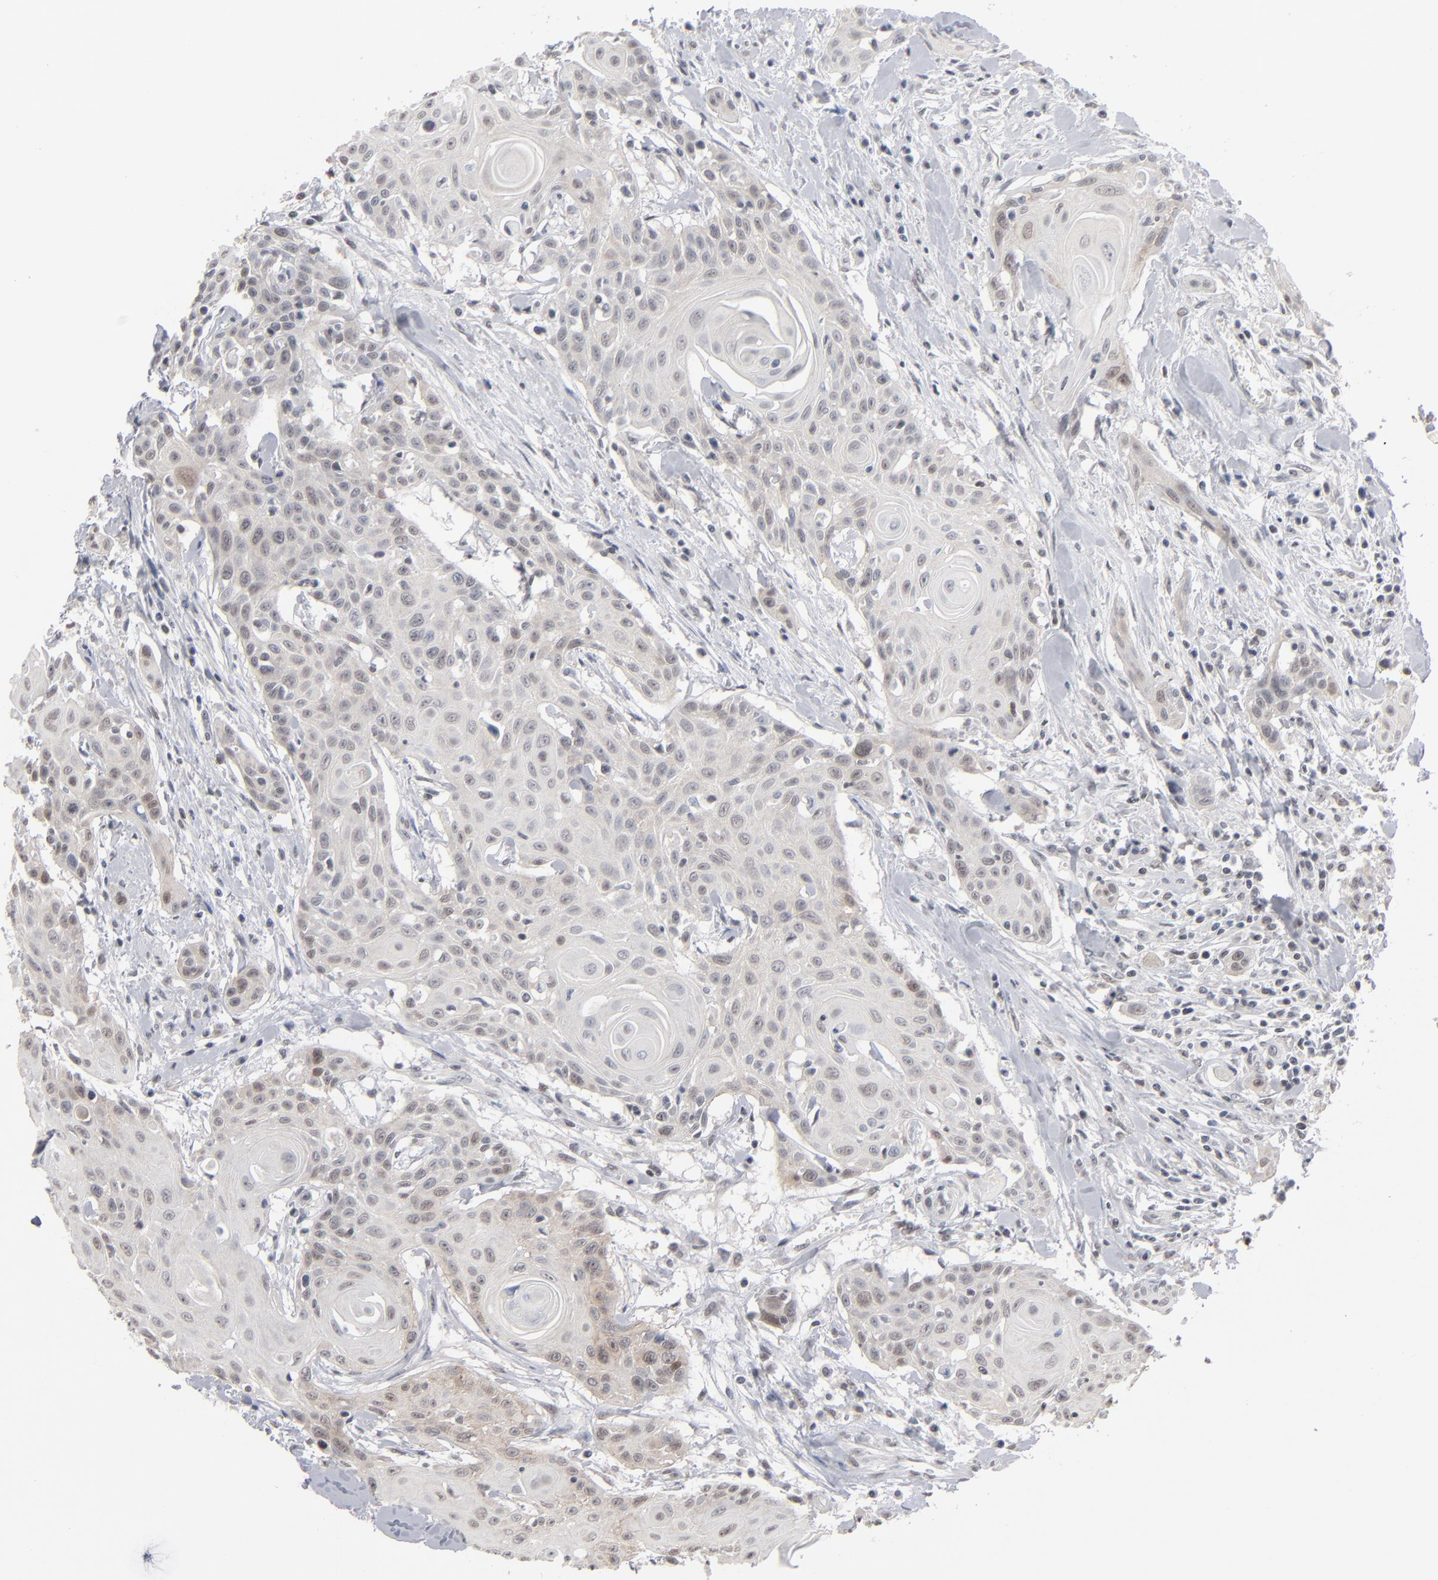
{"staining": {"intensity": "negative", "quantity": "none", "location": "none"}, "tissue": "head and neck cancer", "cell_type": "Tumor cells", "image_type": "cancer", "snomed": [{"axis": "morphology", "description": "Squamous cell carcinoma, NOS"}, {"axis": "morphology", "description": "Squamous cell carcinoma, metastatic, NOS"}, {"axis": "topography", "description": "Lymph node"}, {"axis": "topography", "description": "Salivary gland"}, {"axis": "topography", "description": "Head-Neck"}], "caption": "An immunohistochemistry photomicrograph of head and neck metastatic squamous cell carcinoma is shown. There is no staining in tumor cells of head and neck metastatic squamous cell carcinoma.", "gene": "IRF9", "patient": {"sex": "female", "age": 74}}